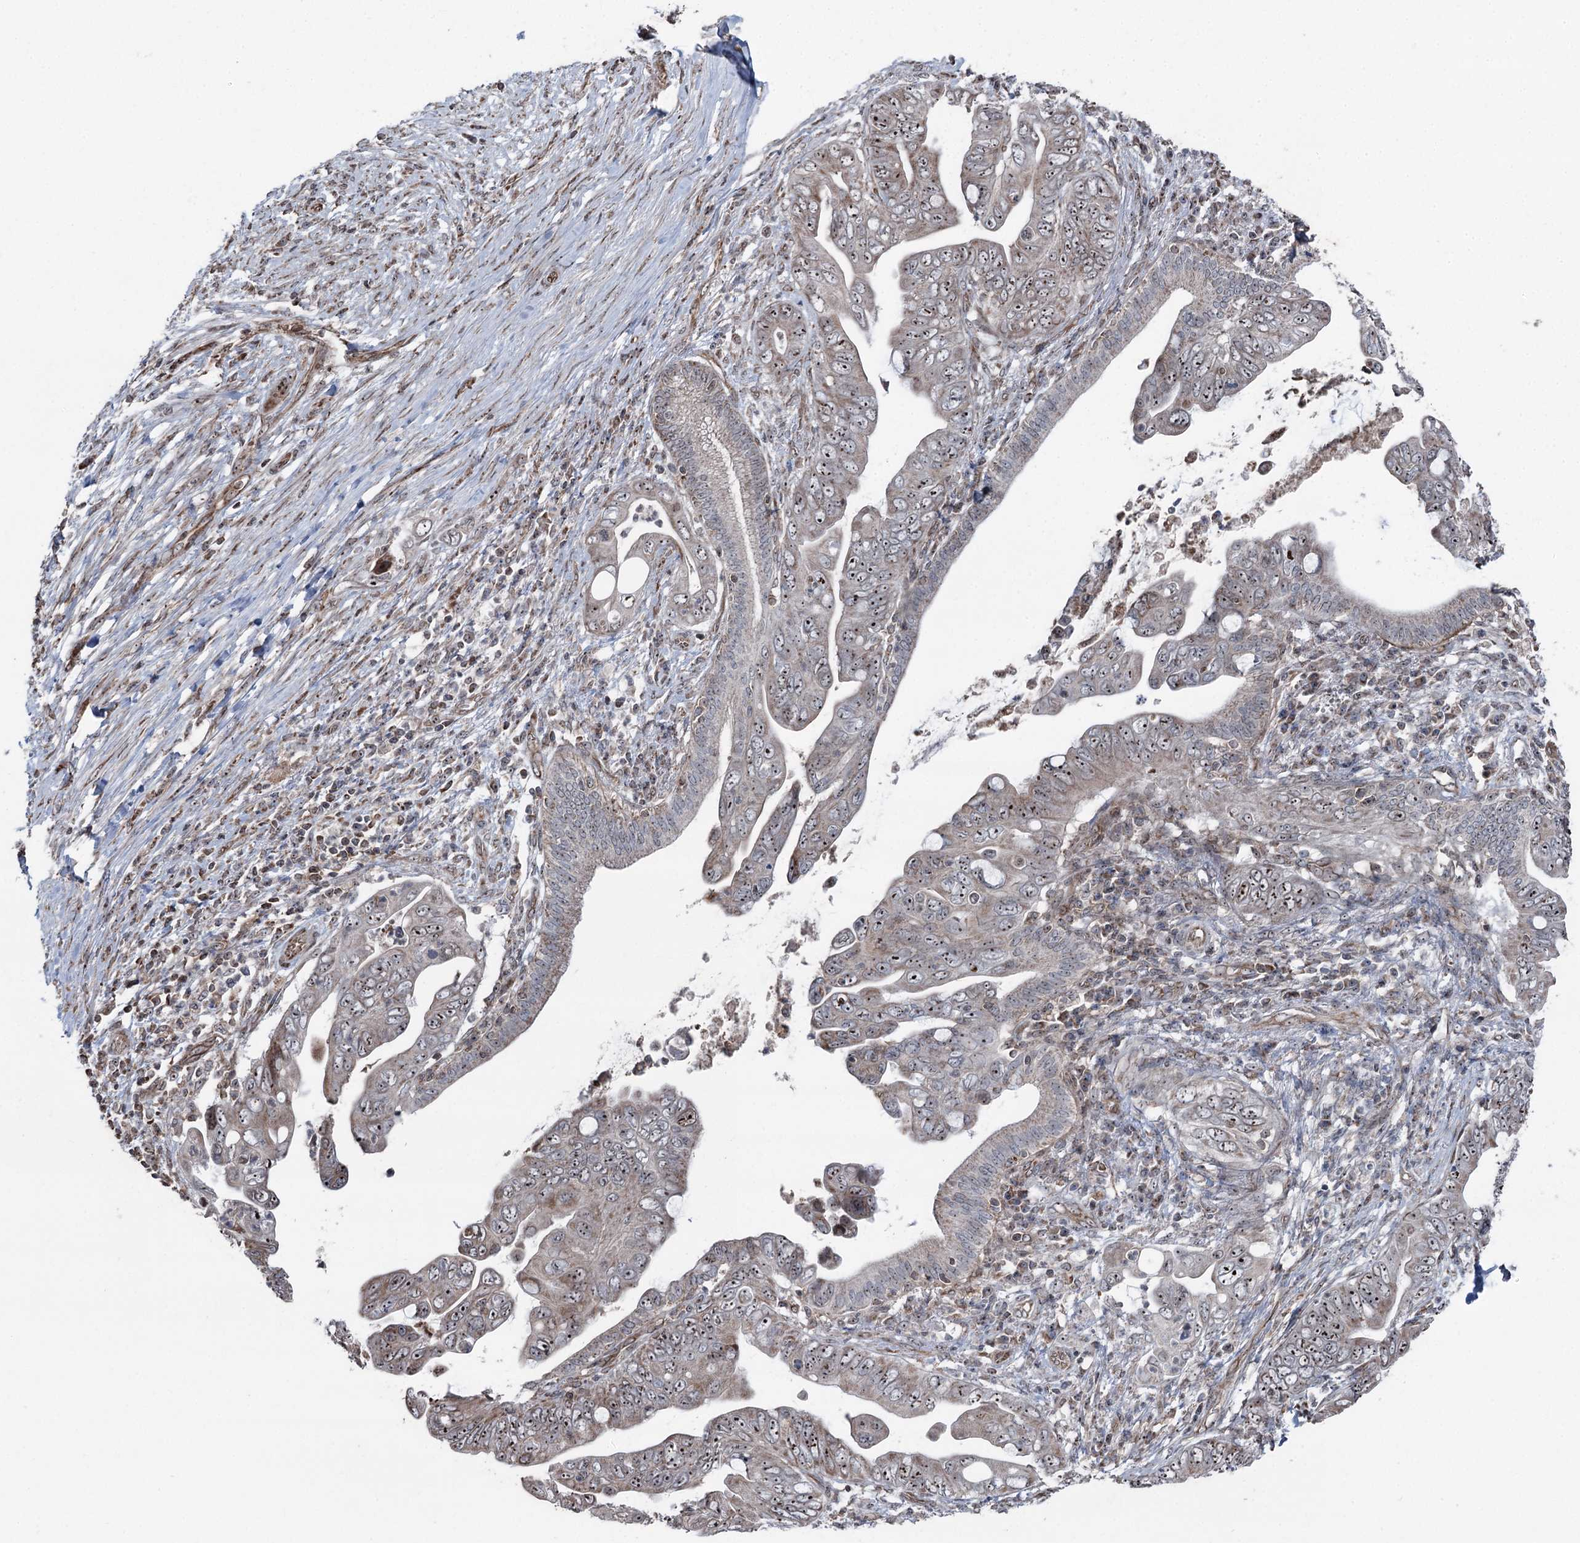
{"staining": {"intensity": "moderate", "quantity": ">75%", "location": "cytoplasmic/membranous,nuclear"}, "tissue": "pancreatic cancer", "cell_type": "Tumor cells", "image_type": "cancer", "snomed": [{"axis": "morphology", "description": "Adenocarcinoma, NOS"}, {"axis": "topography", "description": "Pancreas"}], "caption": "Protein expression analysis of adenocarcinoma (pancreatic) shows moderate cytoplasmic/membranous and nuclear positivity in about >75% of tumor cells.", "gene": "STEEP1", "patient": {"sex": "male", "age": 75}}